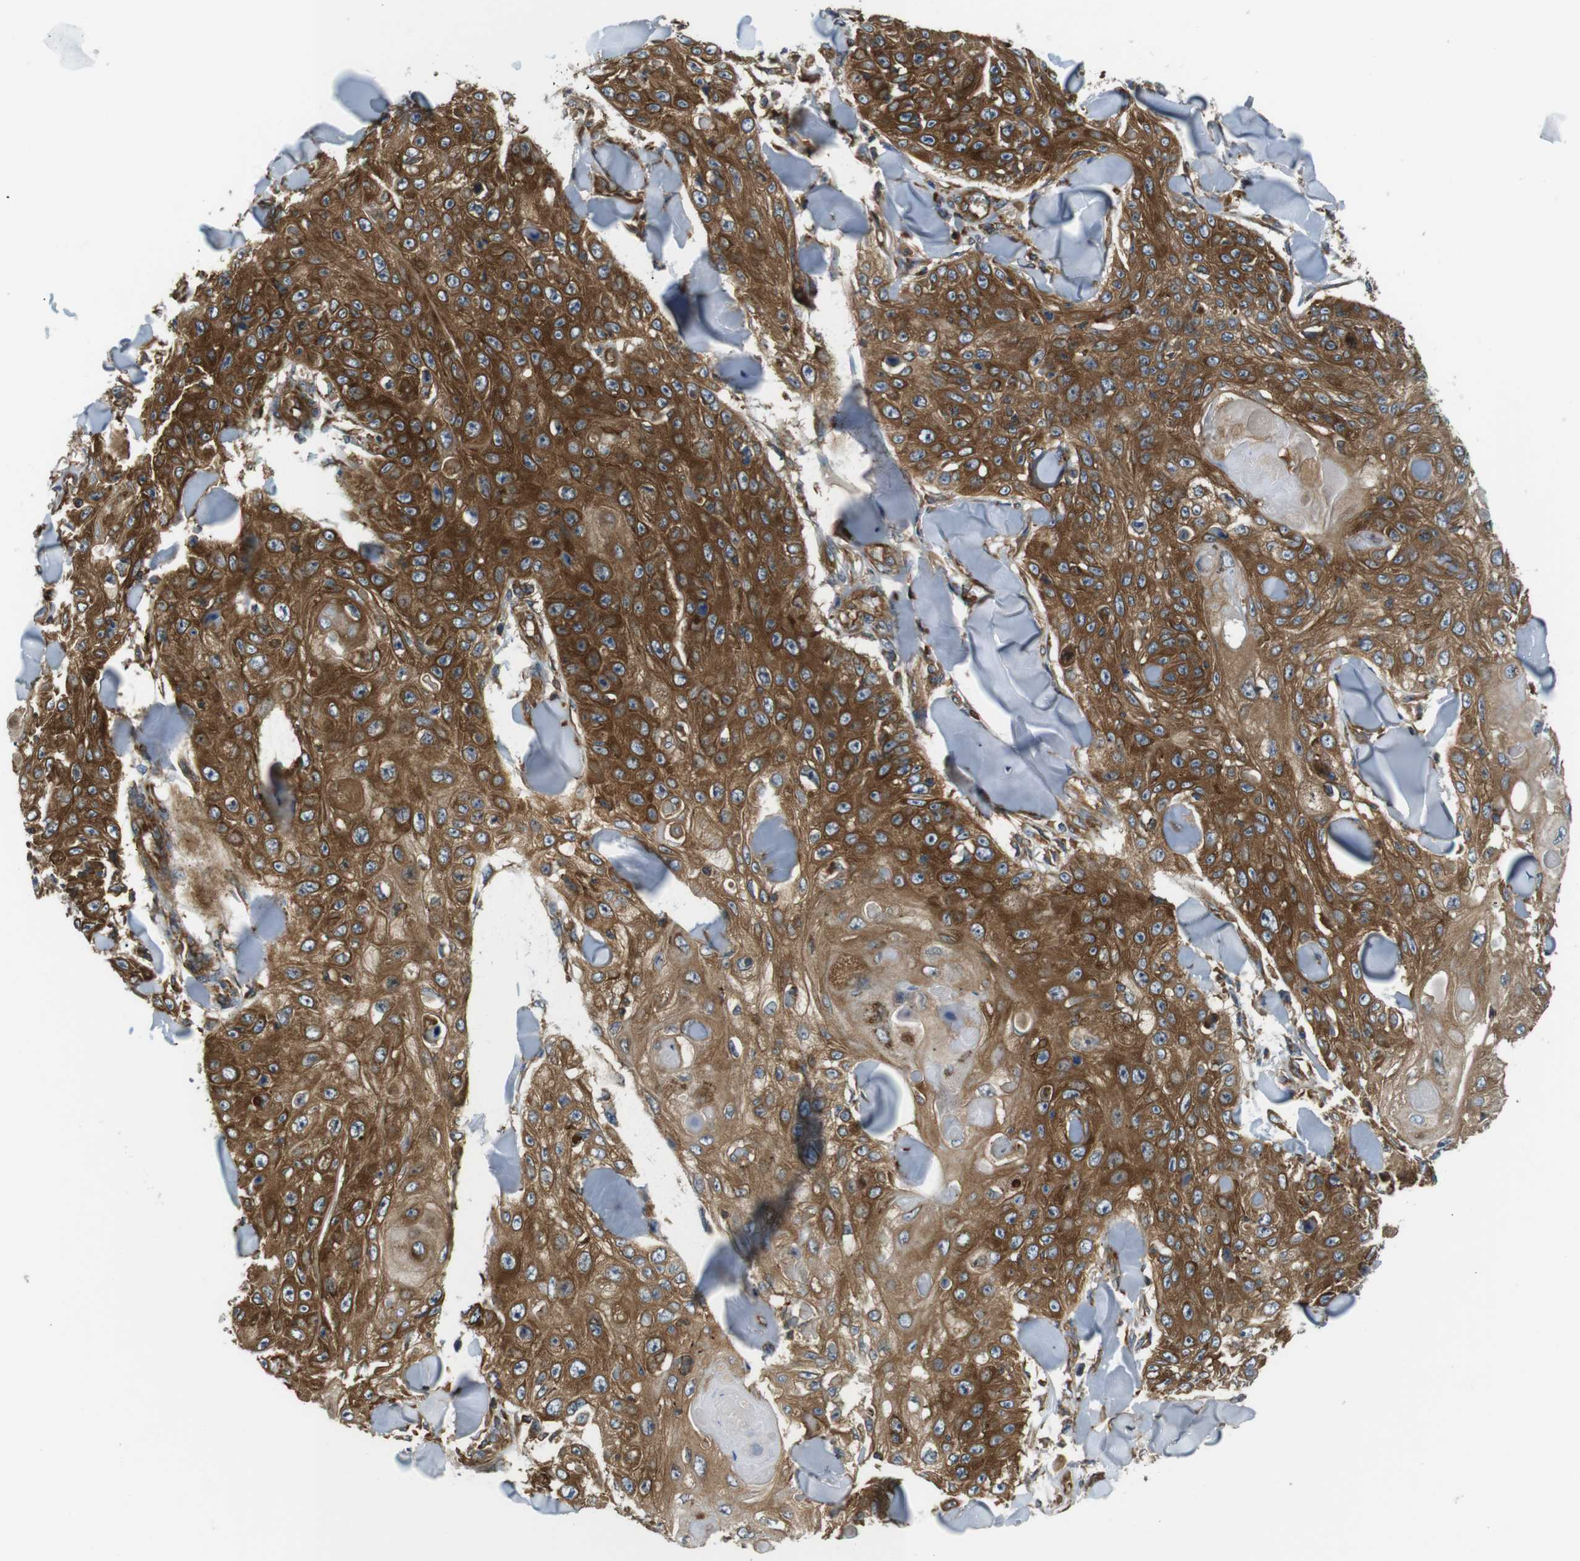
{"staining": {"intensity": "strong", "quantity": "25%-75%", "location": "cytoplasmic/membranous"}, "tissue": "skin cancer", "cell_type": "Tumor cells", "image_type": "cancer", "snomed": [{"axis": "morphology", "description": "Squamous cell carcinoma, NOS"}, {"axis": "topography", "description": "Skin"}], "caption": "This is an image of IHC staining of skin cancer, which shows strong staining in the cytoplasmic/membranous of tumor cells.", "gene": "TSC1", "patient": {"sex": "male", "age": 86}}